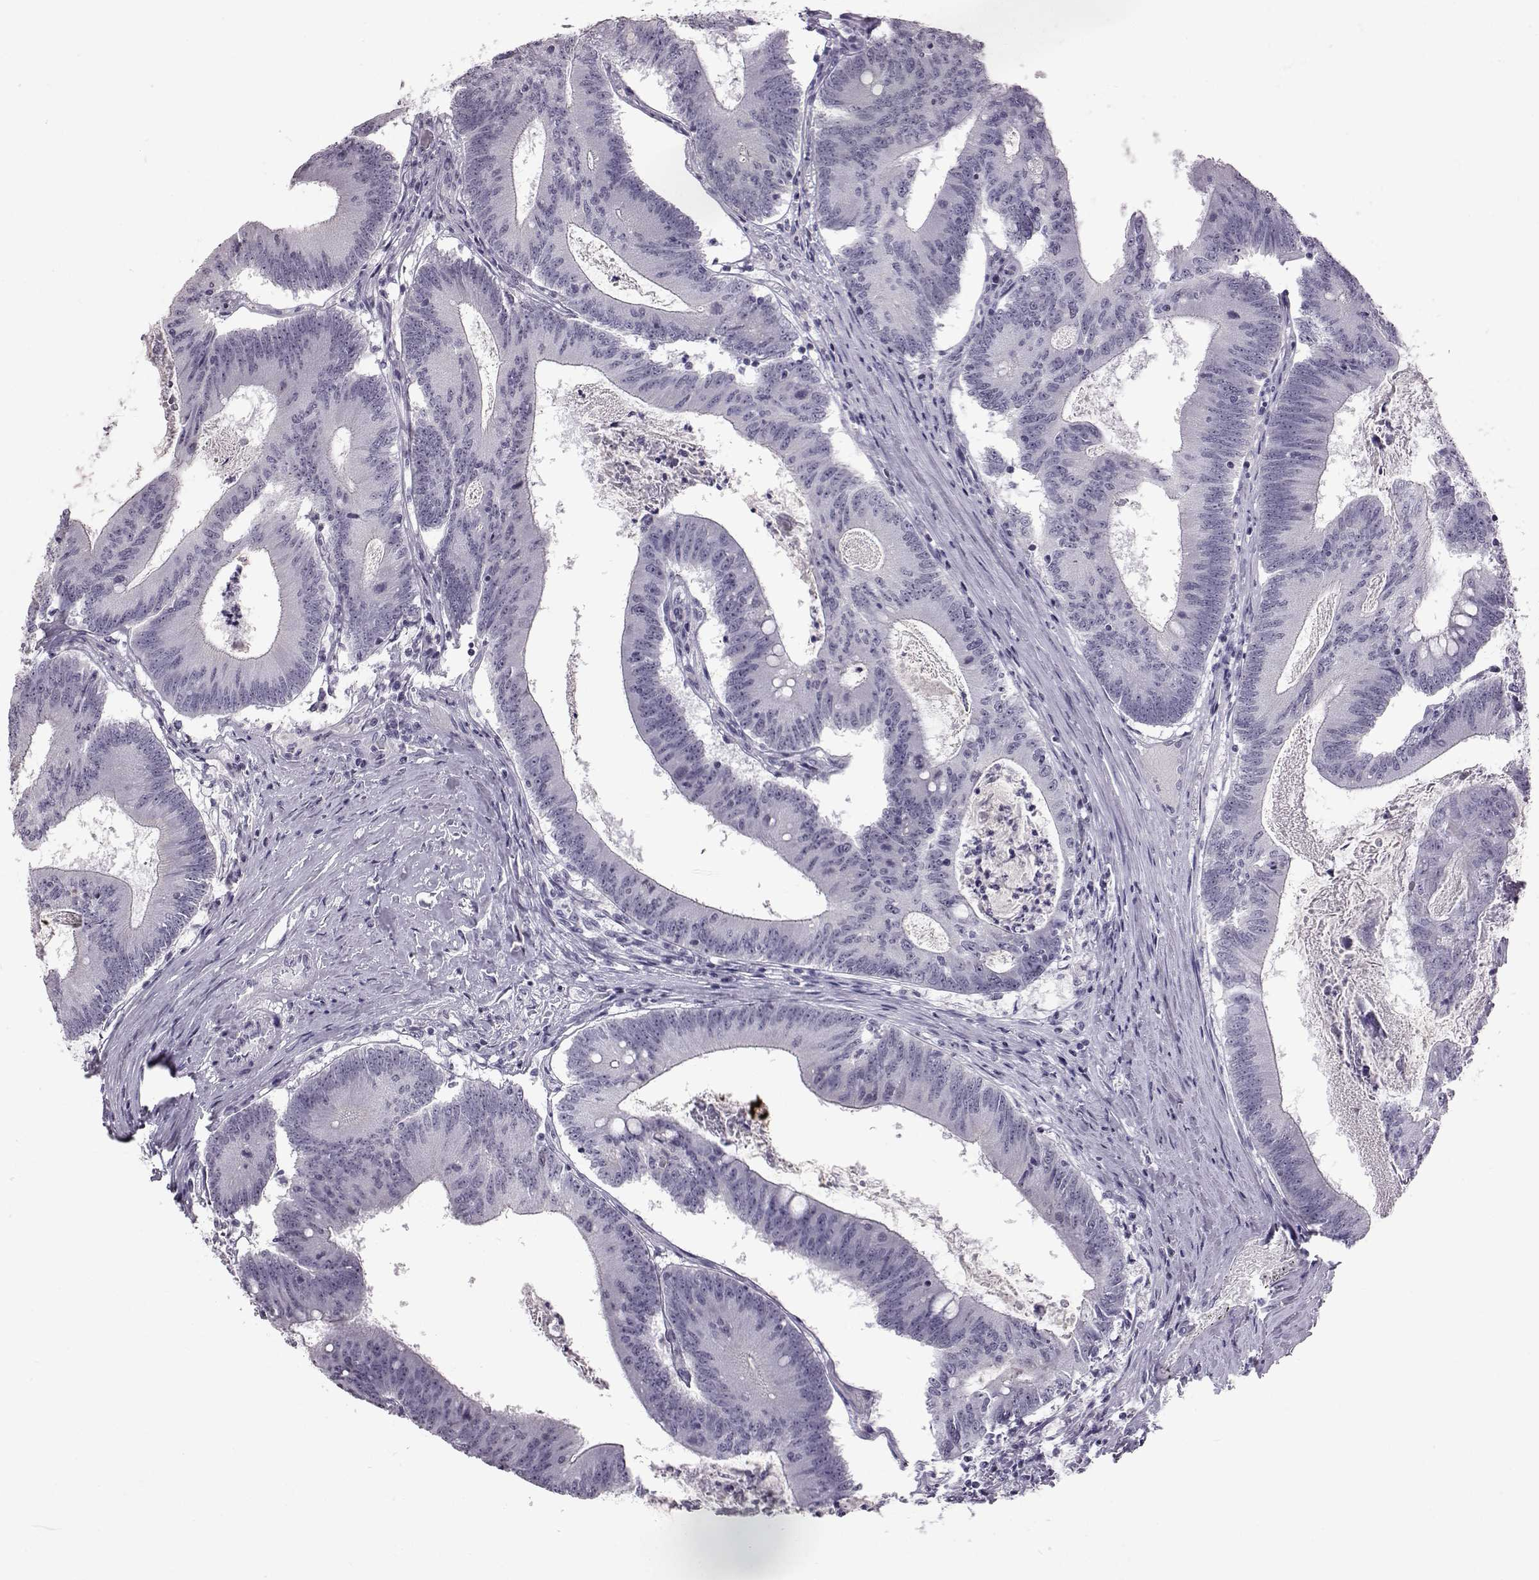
{"staining": {"intensity": "negative", "quantity": "none", "location": "none"}, "tissue": "colorectal cancer", "cell_type": "Tumor cells", "image_type": "cancer", "snomed": [{"axis": "morphology", "description": "Adenocarcinoma, NOS"}, {"axis": "topography", "description": "Colon"}], "caption": "Tumor cells show no significant protein positivity in adenocarcinoma (colorectal).", "gene": "ADGRG2", "patient": {"sex": "female", "age": 70}}